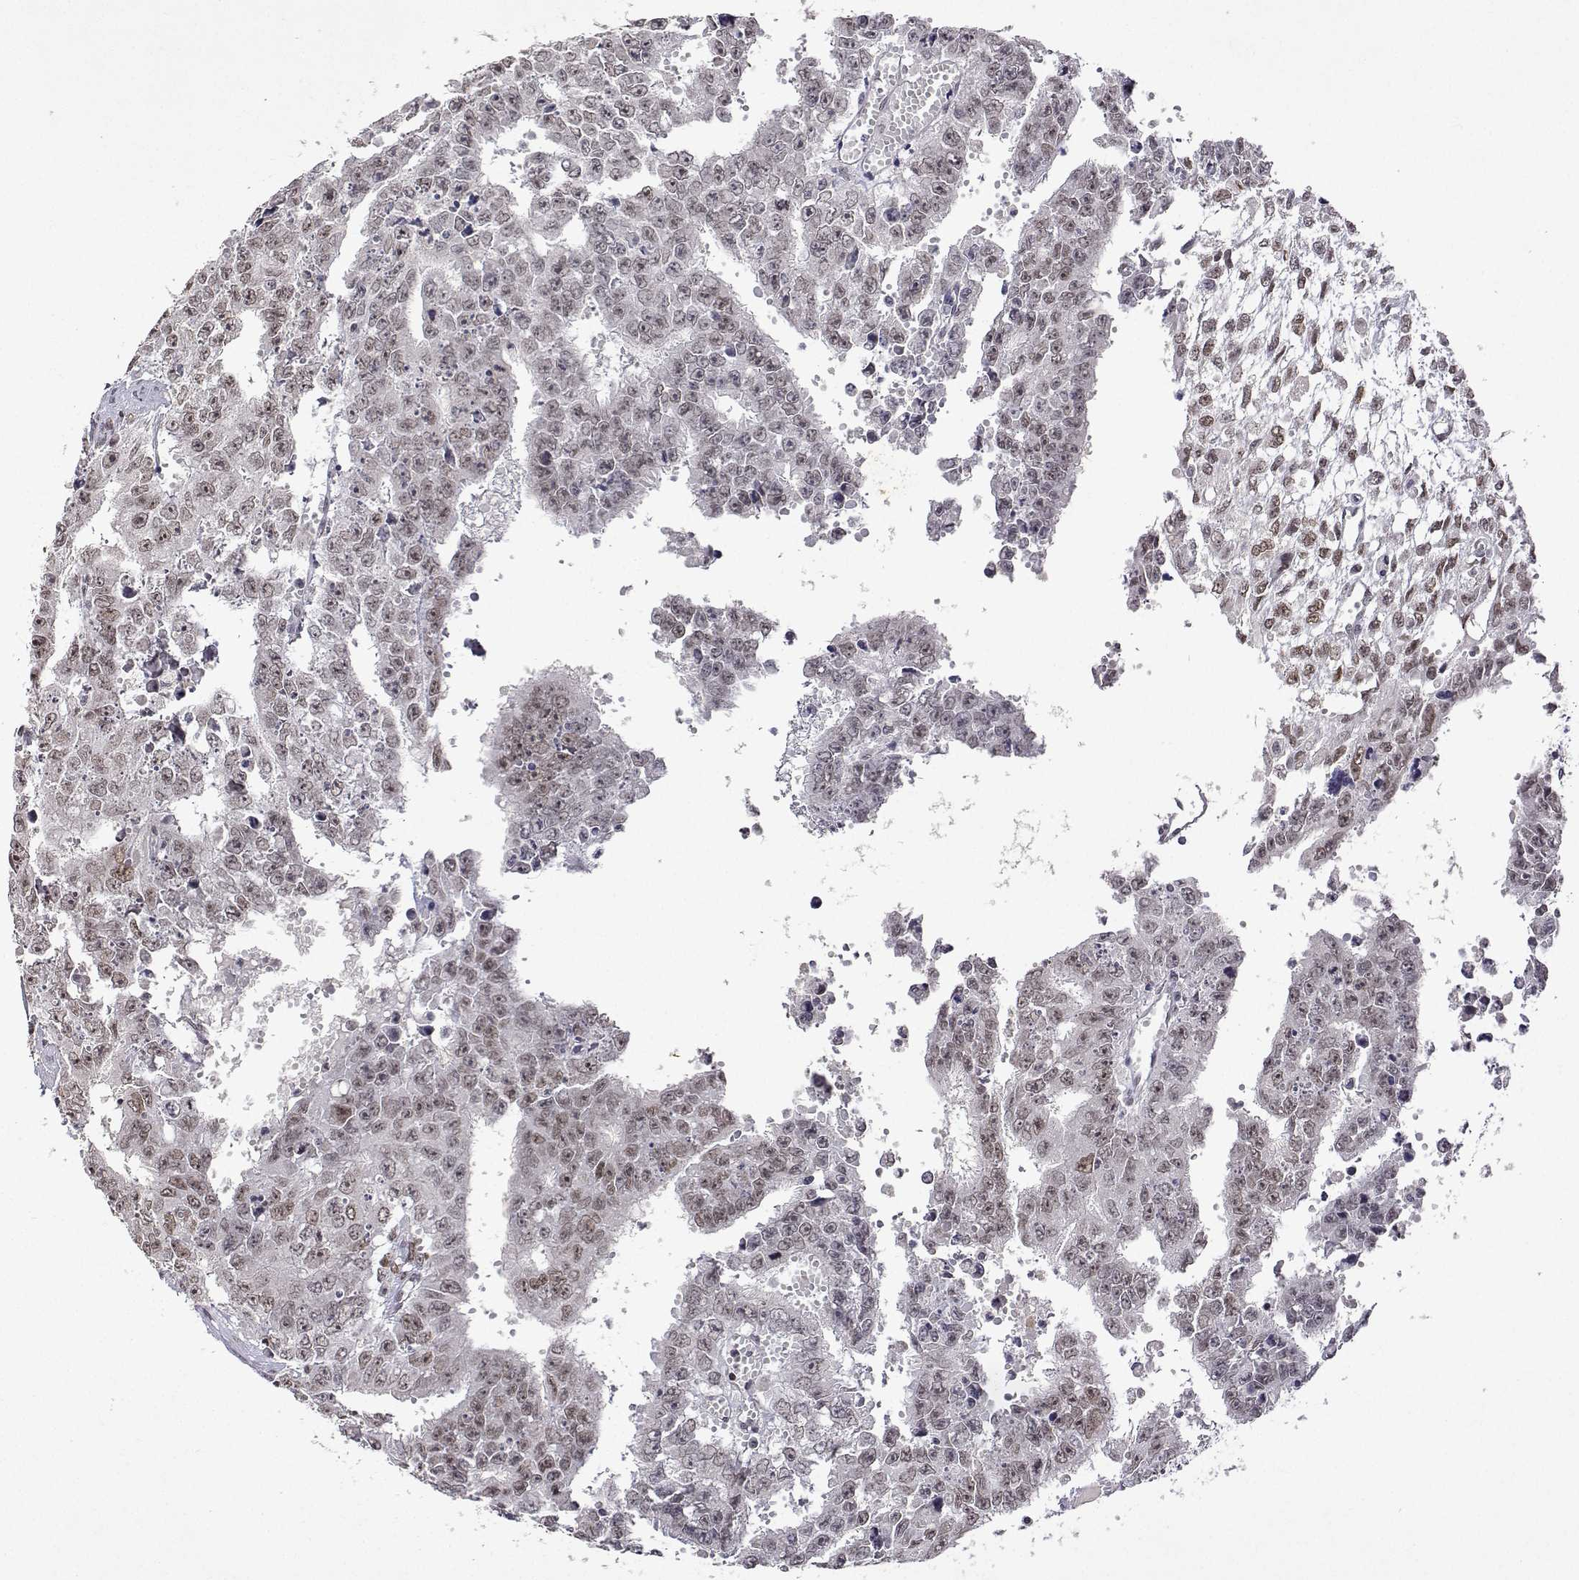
{"staining": {"intensity": "moderate", "quantity": "25%-75%", "location": "nuclear"}, "tissue": "testis cancer", "cell_type": "Tumor cells", "image_type": "cancer", "snomed": [{"axis": "morphology", "description": "Carcinoma, Embryonal, NOS"}, {"axis": "morphology", "description": "Teratoma, malignant, NOS"}, {"axis": "topography", "description": "Testis"}], "caption": "There is medium levels of moderate nuclear staining in tumor cells of embryonal carcinoma (testis), as demonstrated by immunohistochemical staining (brown color).", "gene": "XPC", "patient": {"sex": "male", "age": 24}}